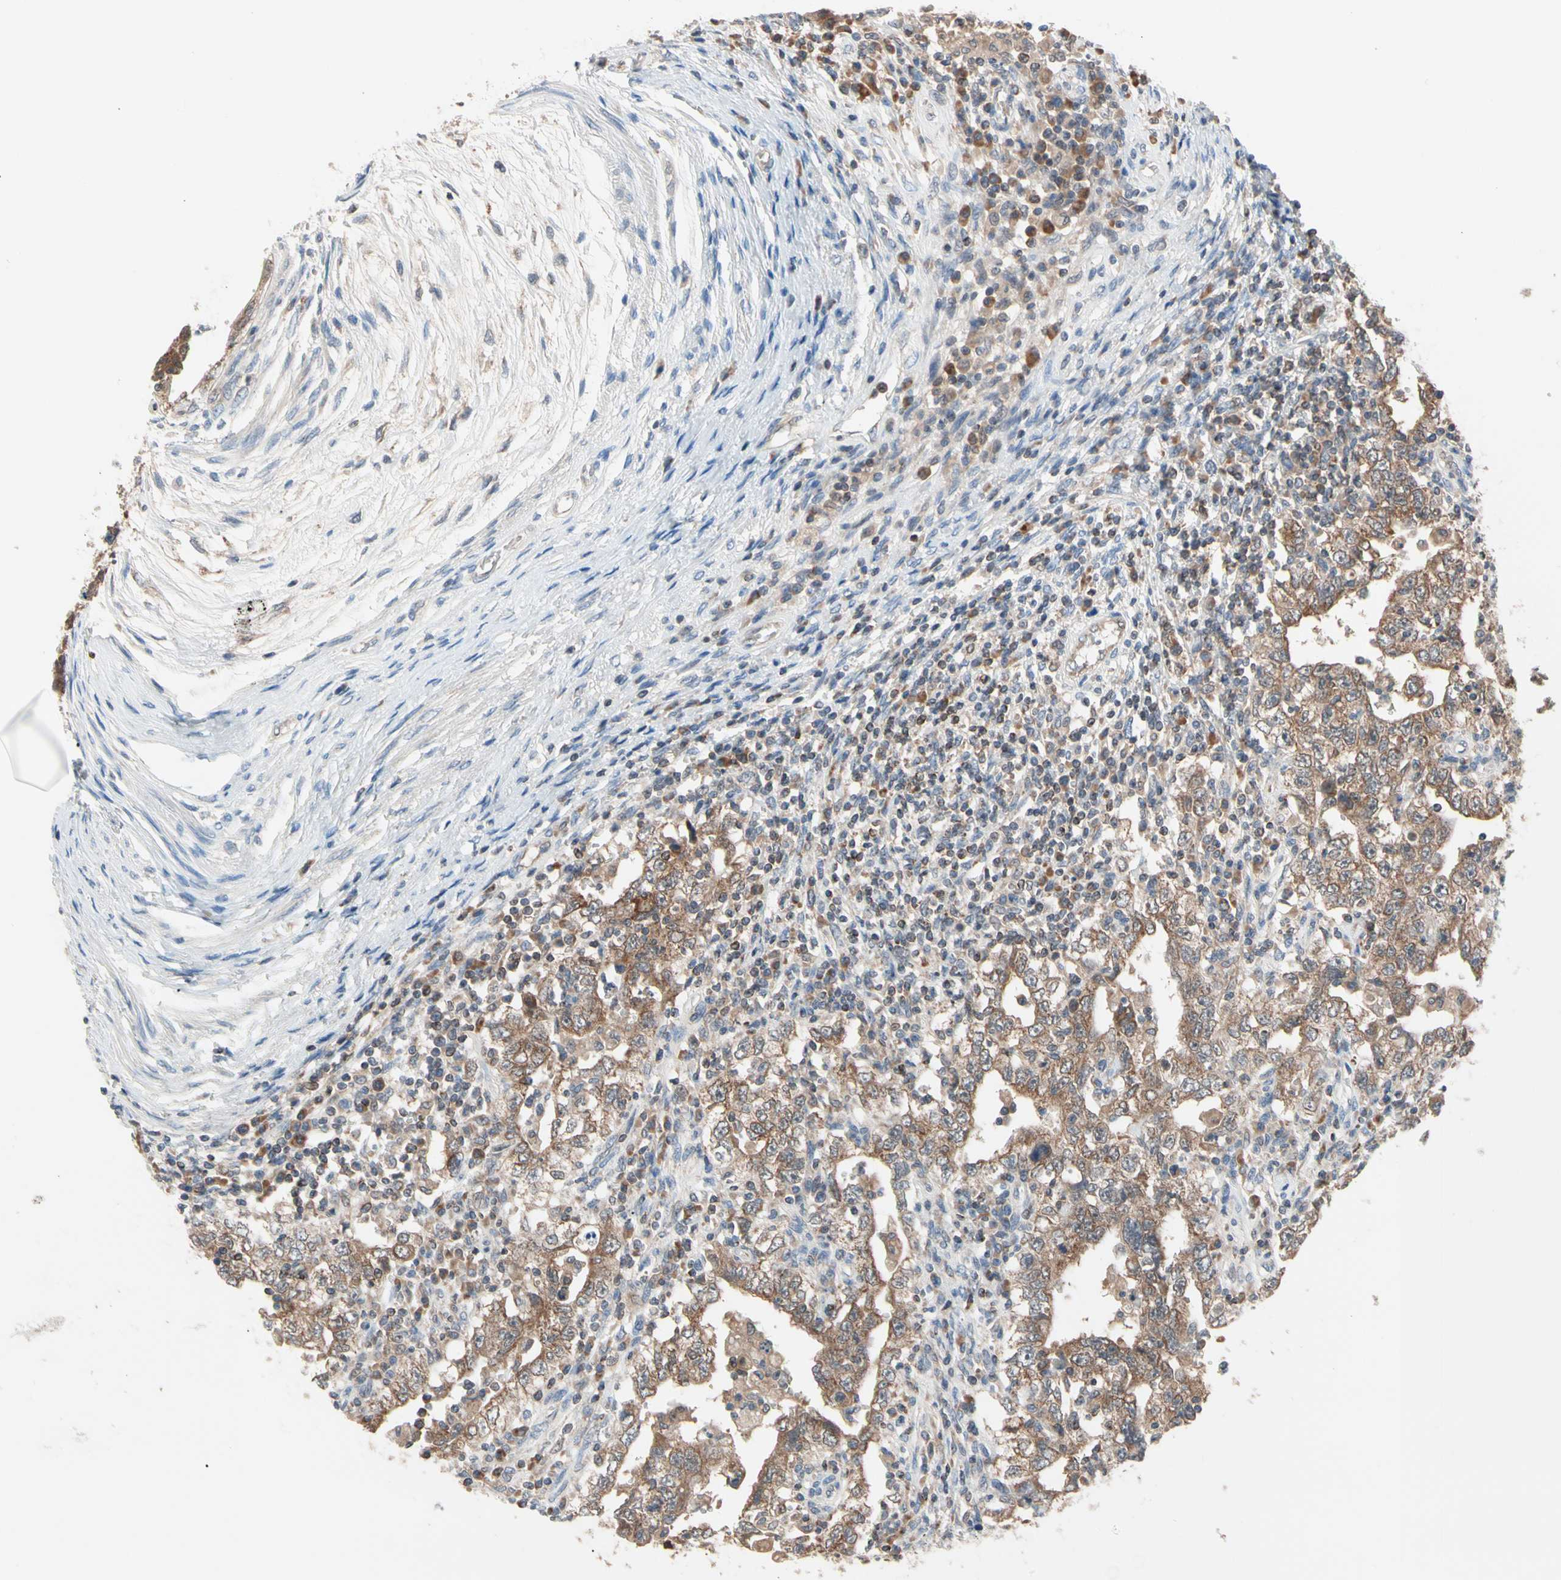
{"staining": {"intensity": "moderate", "quantity": ">75%", "location": "cytoplasmic/membranous"}, "tissue": "testis cancer", "cell_type": "Tumor cells", "image_type": "cancer", "snomed": [{"axis": "morphology", "description": "Carcinoma, Embryonal, NOS"}, {"axis": "topography", "description": "Testis"}], "caption": "IHC photomicrograph of testis cancer (embryonal carcinoma) stained for a protein (brown), which demonstrates medium levels of moderate cytoplasmic/membranous expression in approximately >75% of tumor cells.", "gene": "MTHFS", "patient": {"sex": "male", "age": 26}}